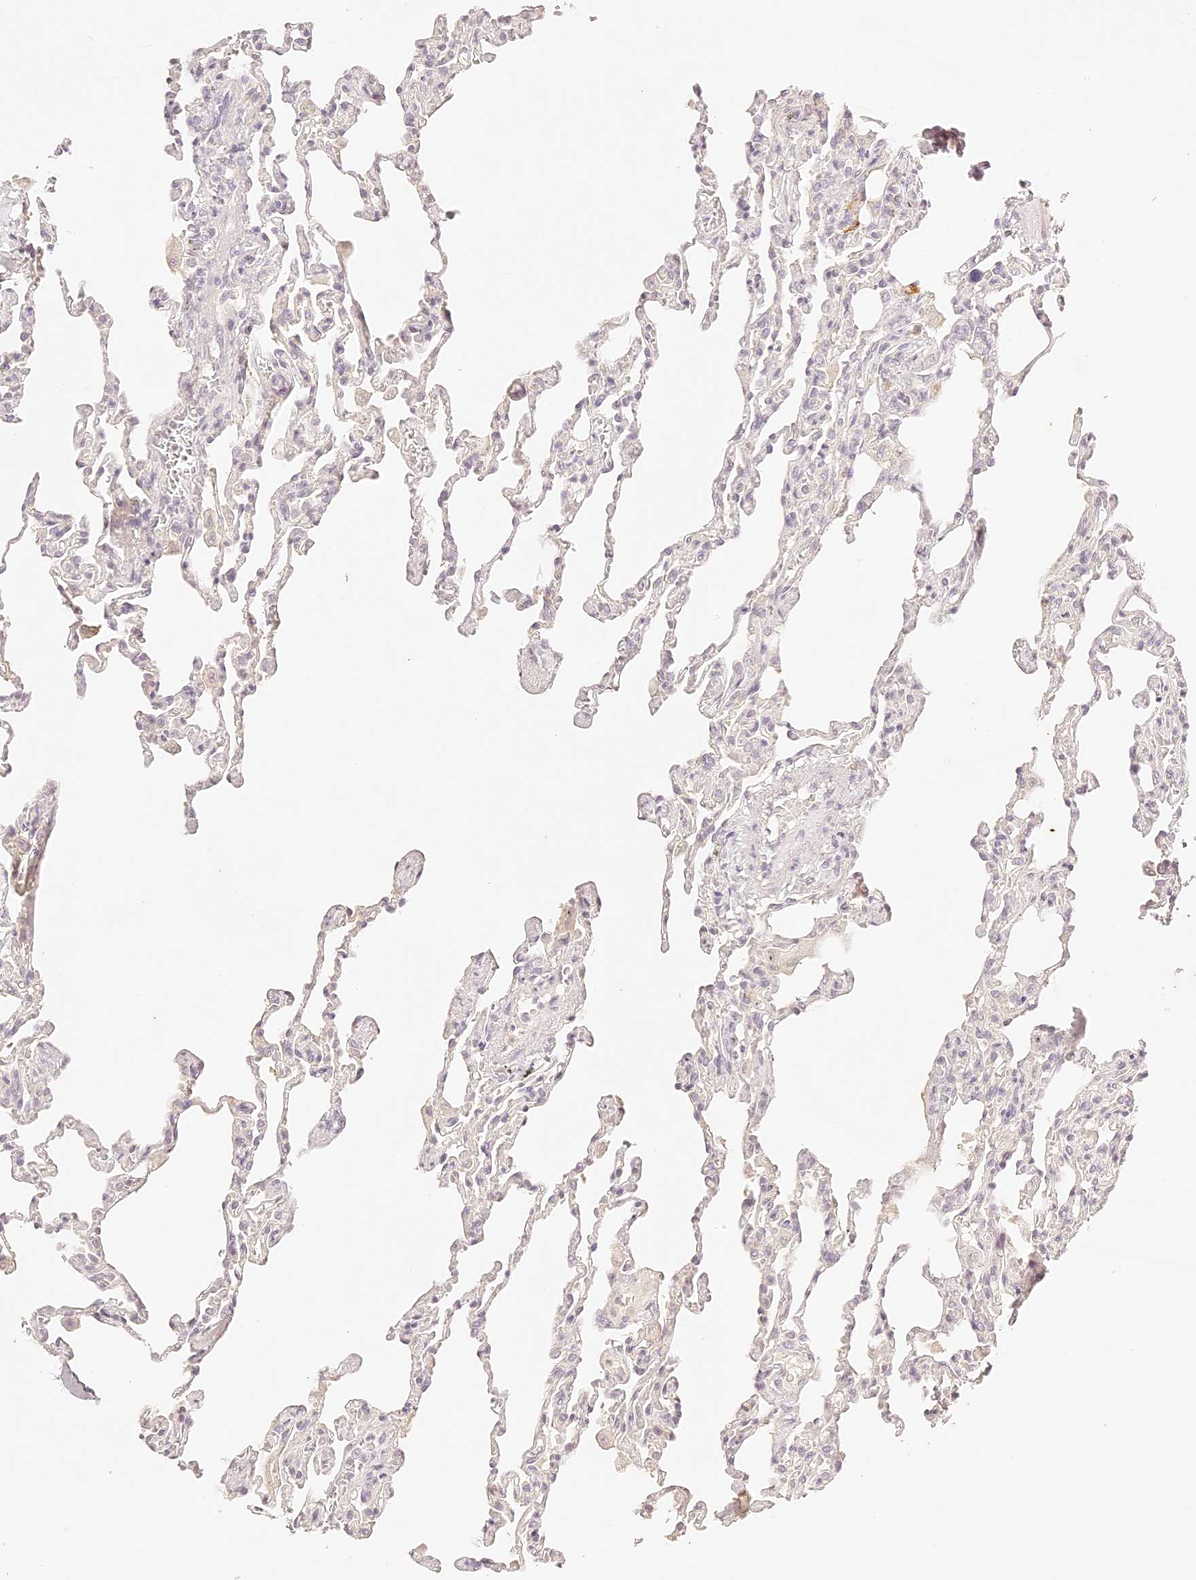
{"staining": {"intensity": "negative", "quantity": "none", "location": "none"}, "tissue": "lung", "cell_type": "Alveolar cells", "image_type": "normal", "snomed": [{"axis": "morphology", "description": "Normal tissue, NOS"}, {"axis": "topography", "description": "Lung"}], "caption": "Immunohistochemistry photomicrograph of unremarkable lung stained for a protein (brown), which displays no staining in alveolar cells.", "gene": "TRIM45", "patient": {"sex": "male", "age": 20}}